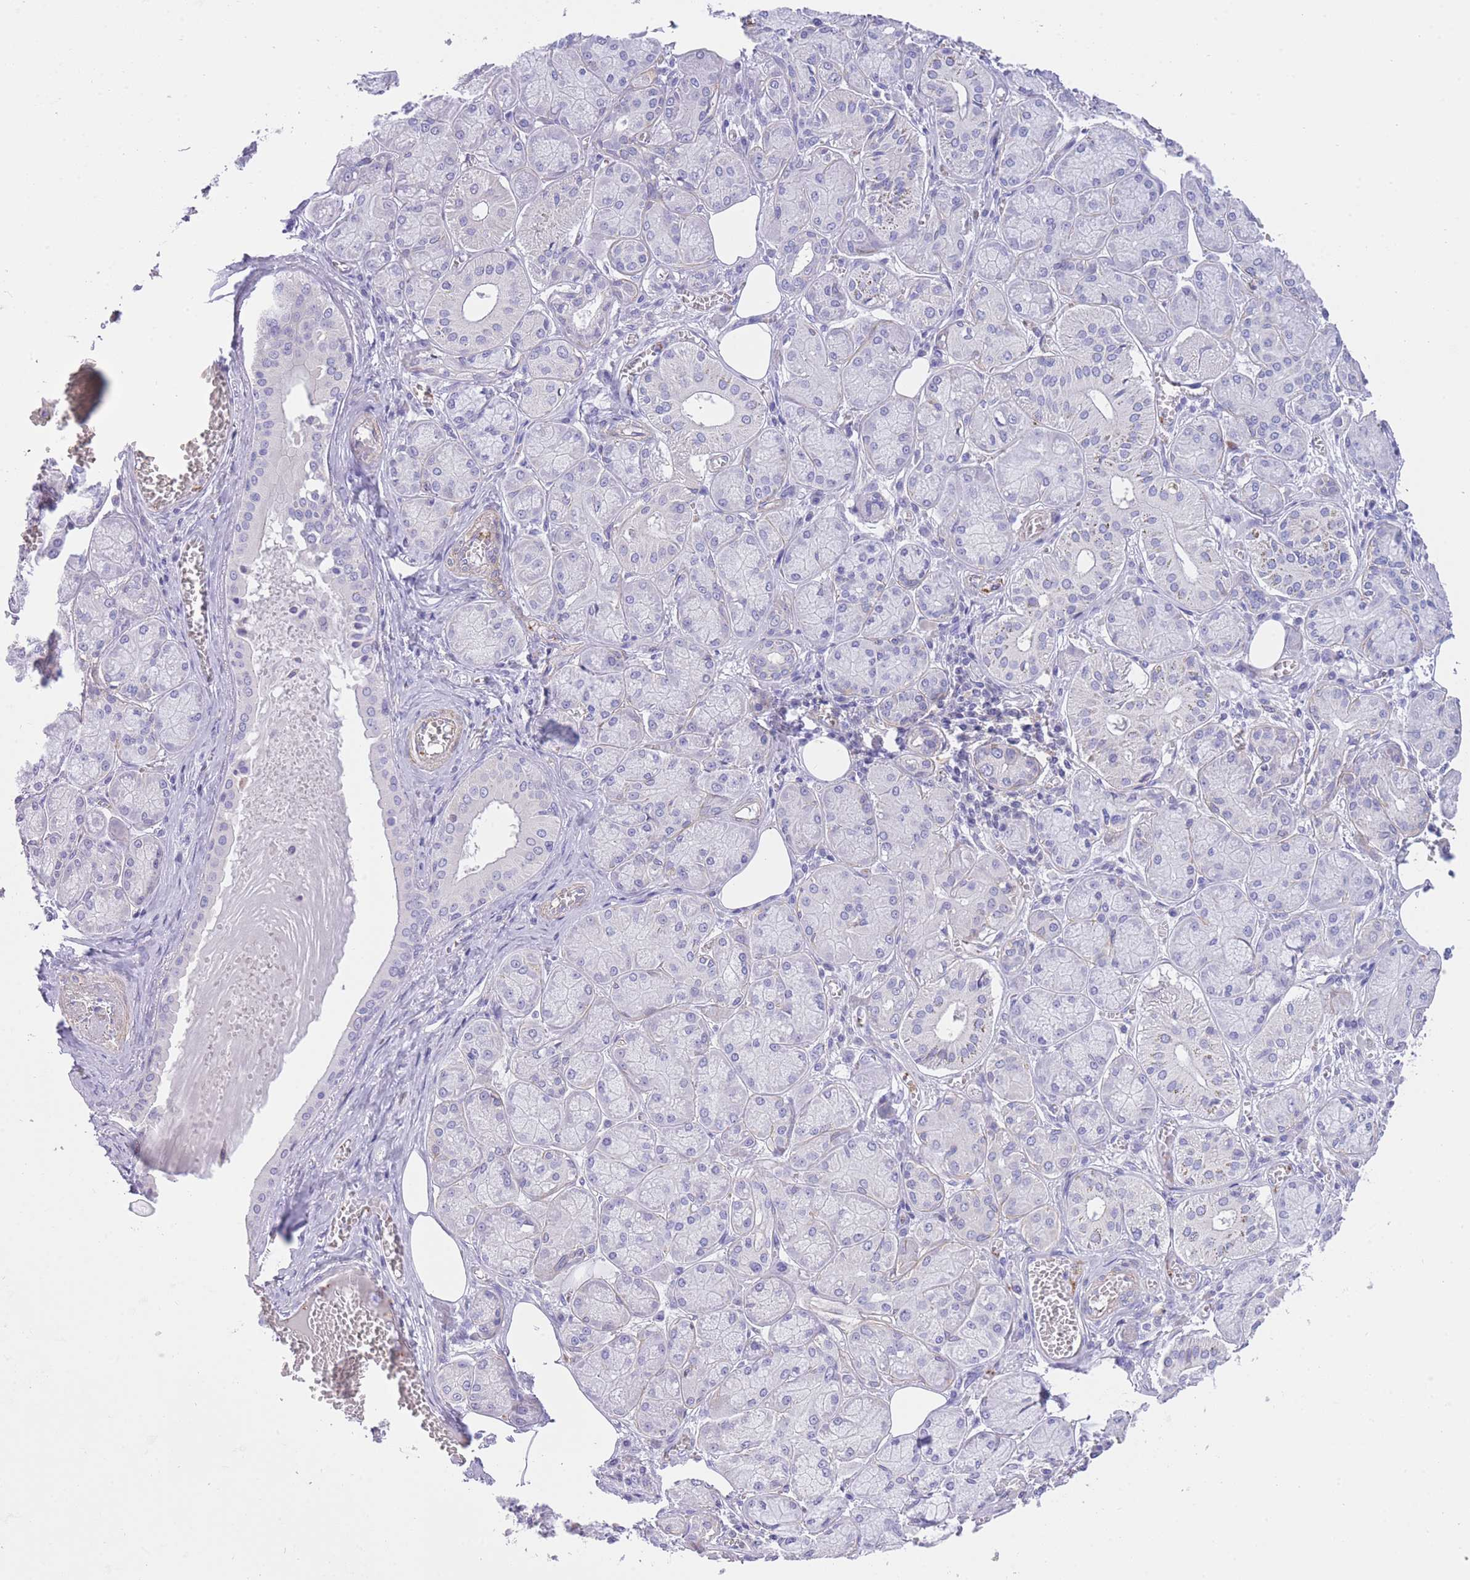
{"staining": {"intensity": "negative", "quantity": "none", "location": "none"}, "tissue": "salivary gland", "cell_type": "Glandular cells", "image_type": "normal", "snomed": [{"axis": "morphology", "description": "Normal tissue, NOS"}, {"axis": "topography", "description": "Salivary gland"}], "caption": "Photomicrograph shows no significant protein staining in glandular cells of benign salivary gland. (DAB immunohistochemistry (IHC) visualized using brightfield microscopy, high magnification).", "gene": "ENSG00000289258", "patient": {"sex": "male", "age": 74}}